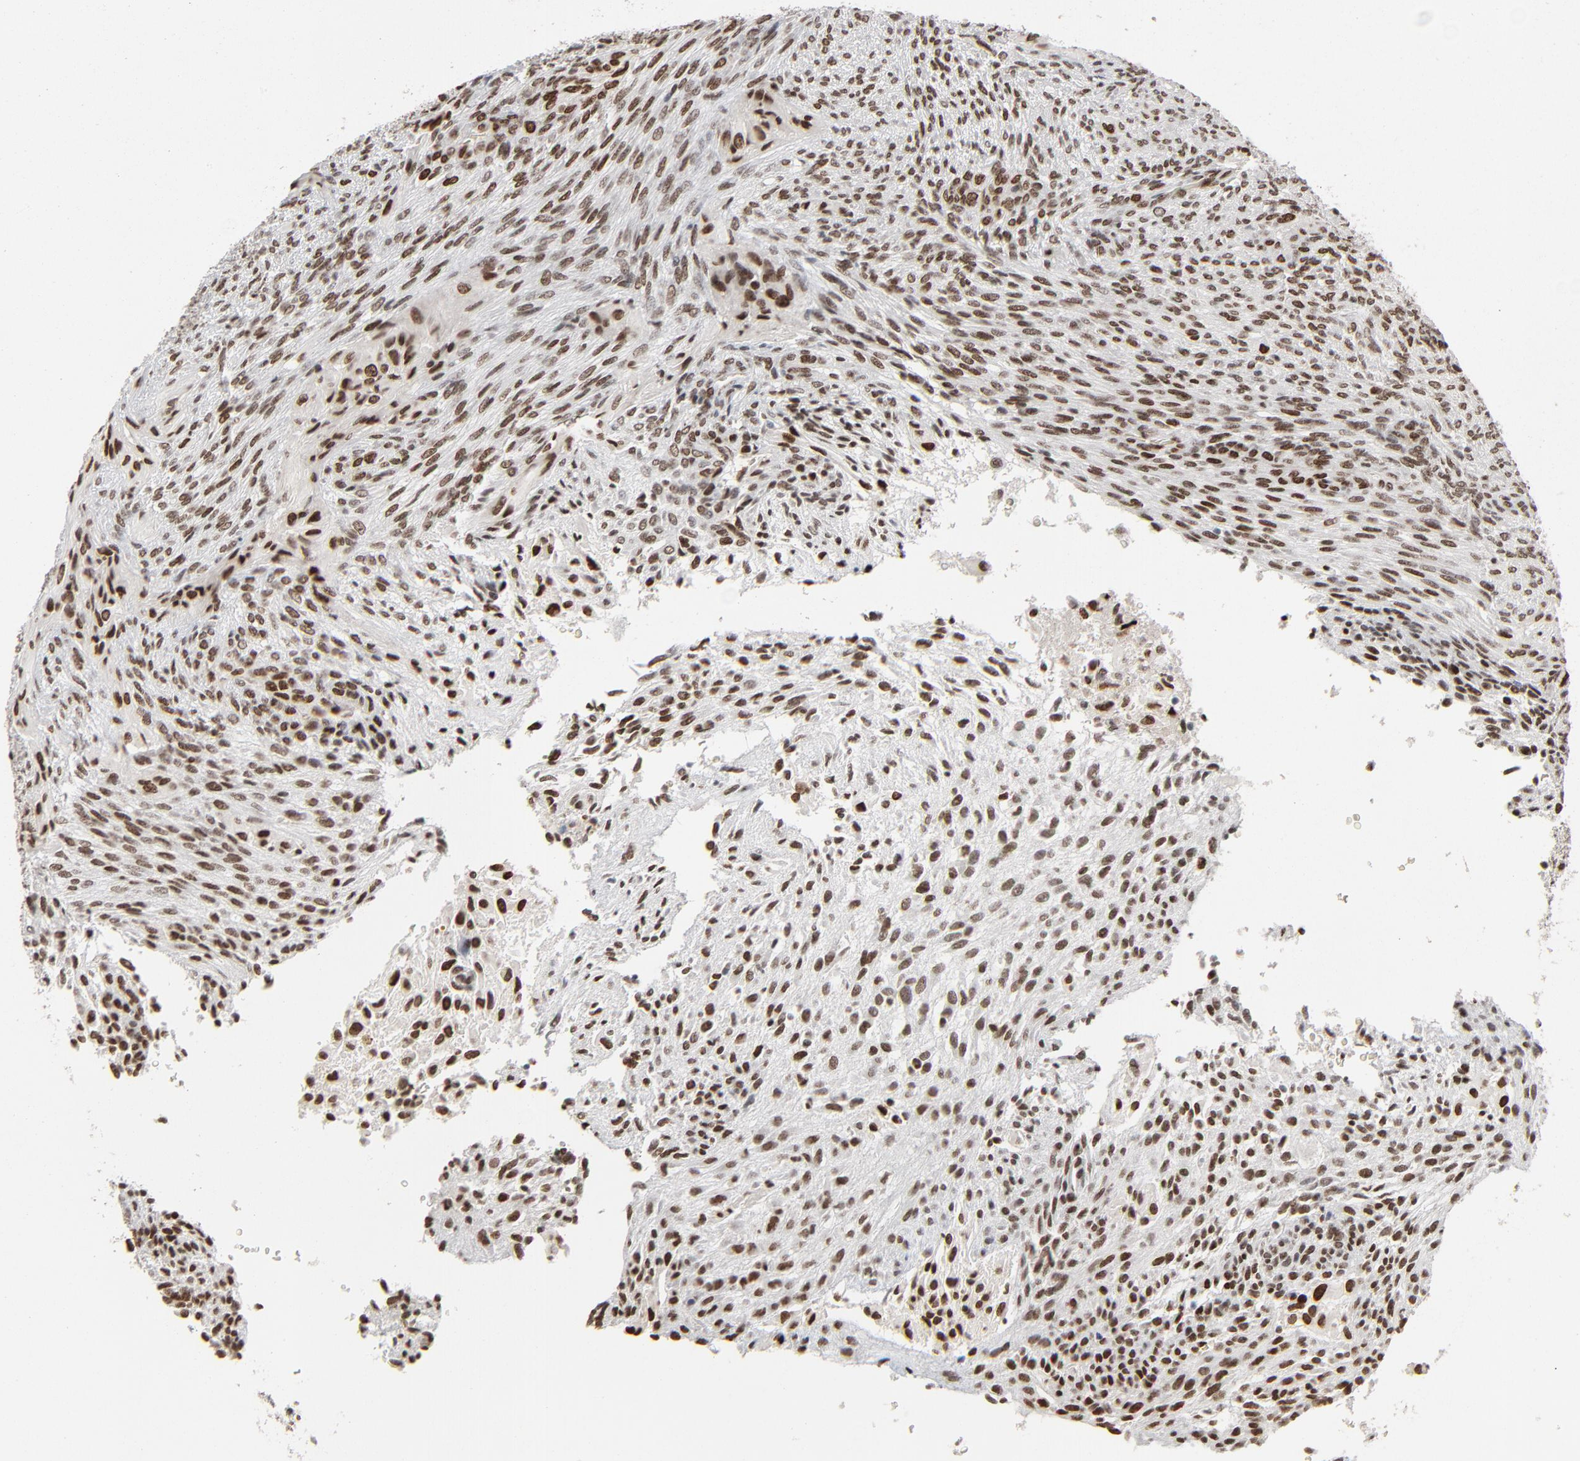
{"staining": {"intensity": "strong", "quantity": ">75%", "location": "nuclear"}, "tissue": "glioma", "cell_type": "Tumor cells", "image_type": "cancer", "snomed": [{"axis": "morphology", "description": "Glioma, malignant, High grade"}, {"axis": "topography", "description": "Cerebral cortex"}], "caption": "Human glioma stained for a protein (brown) exhibits strong nuclear positive staining in approximately >75% of tumor cells.", "gene": "CUX1", "patient": {"sex": "female", "age": 55}}